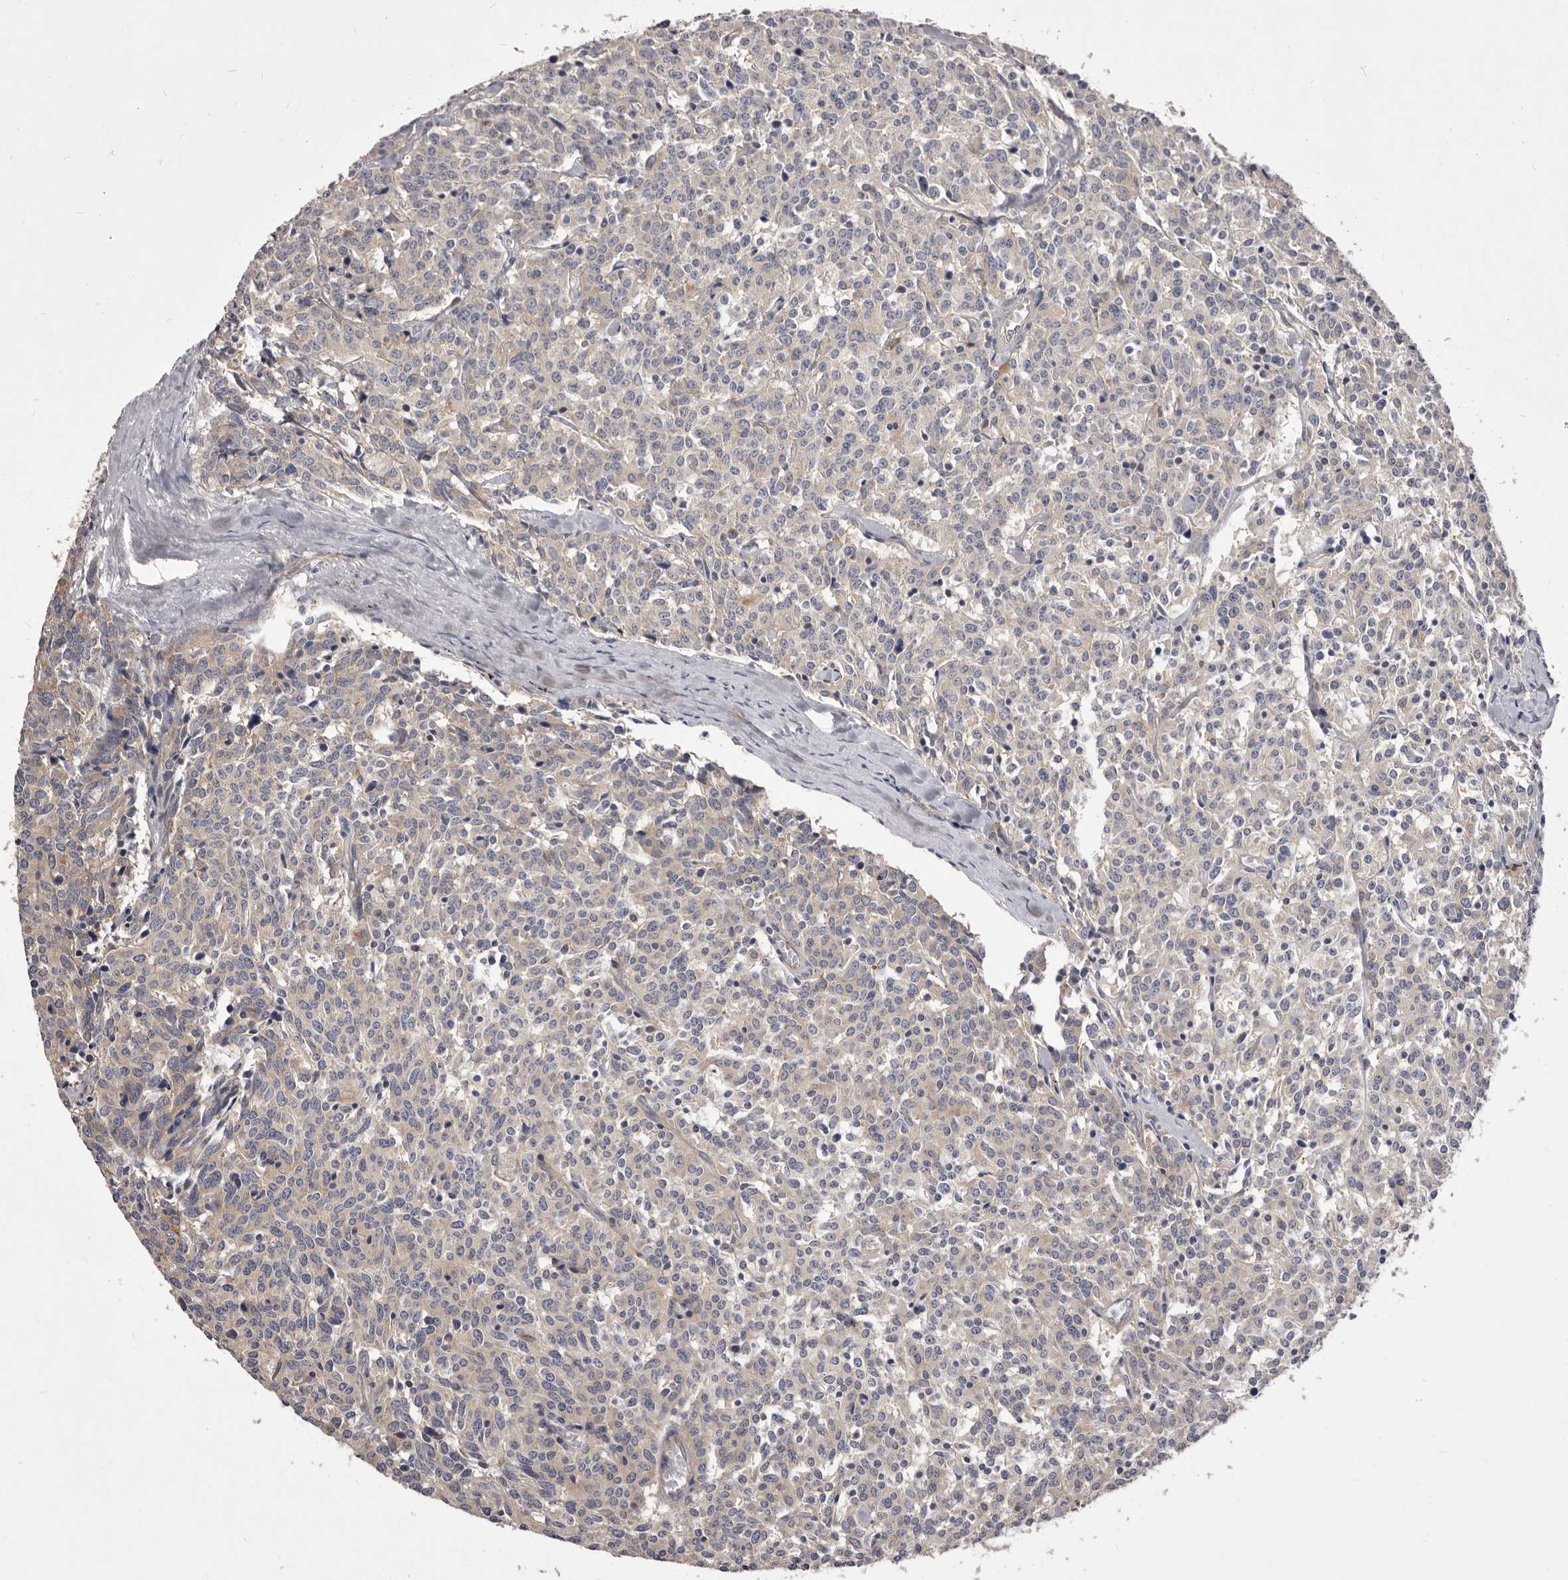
{"staining": {"intensity": "weak", "quantity": "<25%", "location": "cytoplasmic/membranous"}, "tissue": "carcinoid", "cell_type": "Tumor cells", "image_type": "cancer", "snomed": [{"axis": "morphology", "description": "Carcinoid, malignant, NOS"}, {"axis": "topography", "description": "Lung"}], "caption": "Photomicrograph shows no protein expression in tumor cells of malignant carcinoid tissue. (Brightfield microscopy of DAB immunohistochemistry at high magnification).", "gene": "PNRC1", "patient": {"sex": "female", "age": 46}}